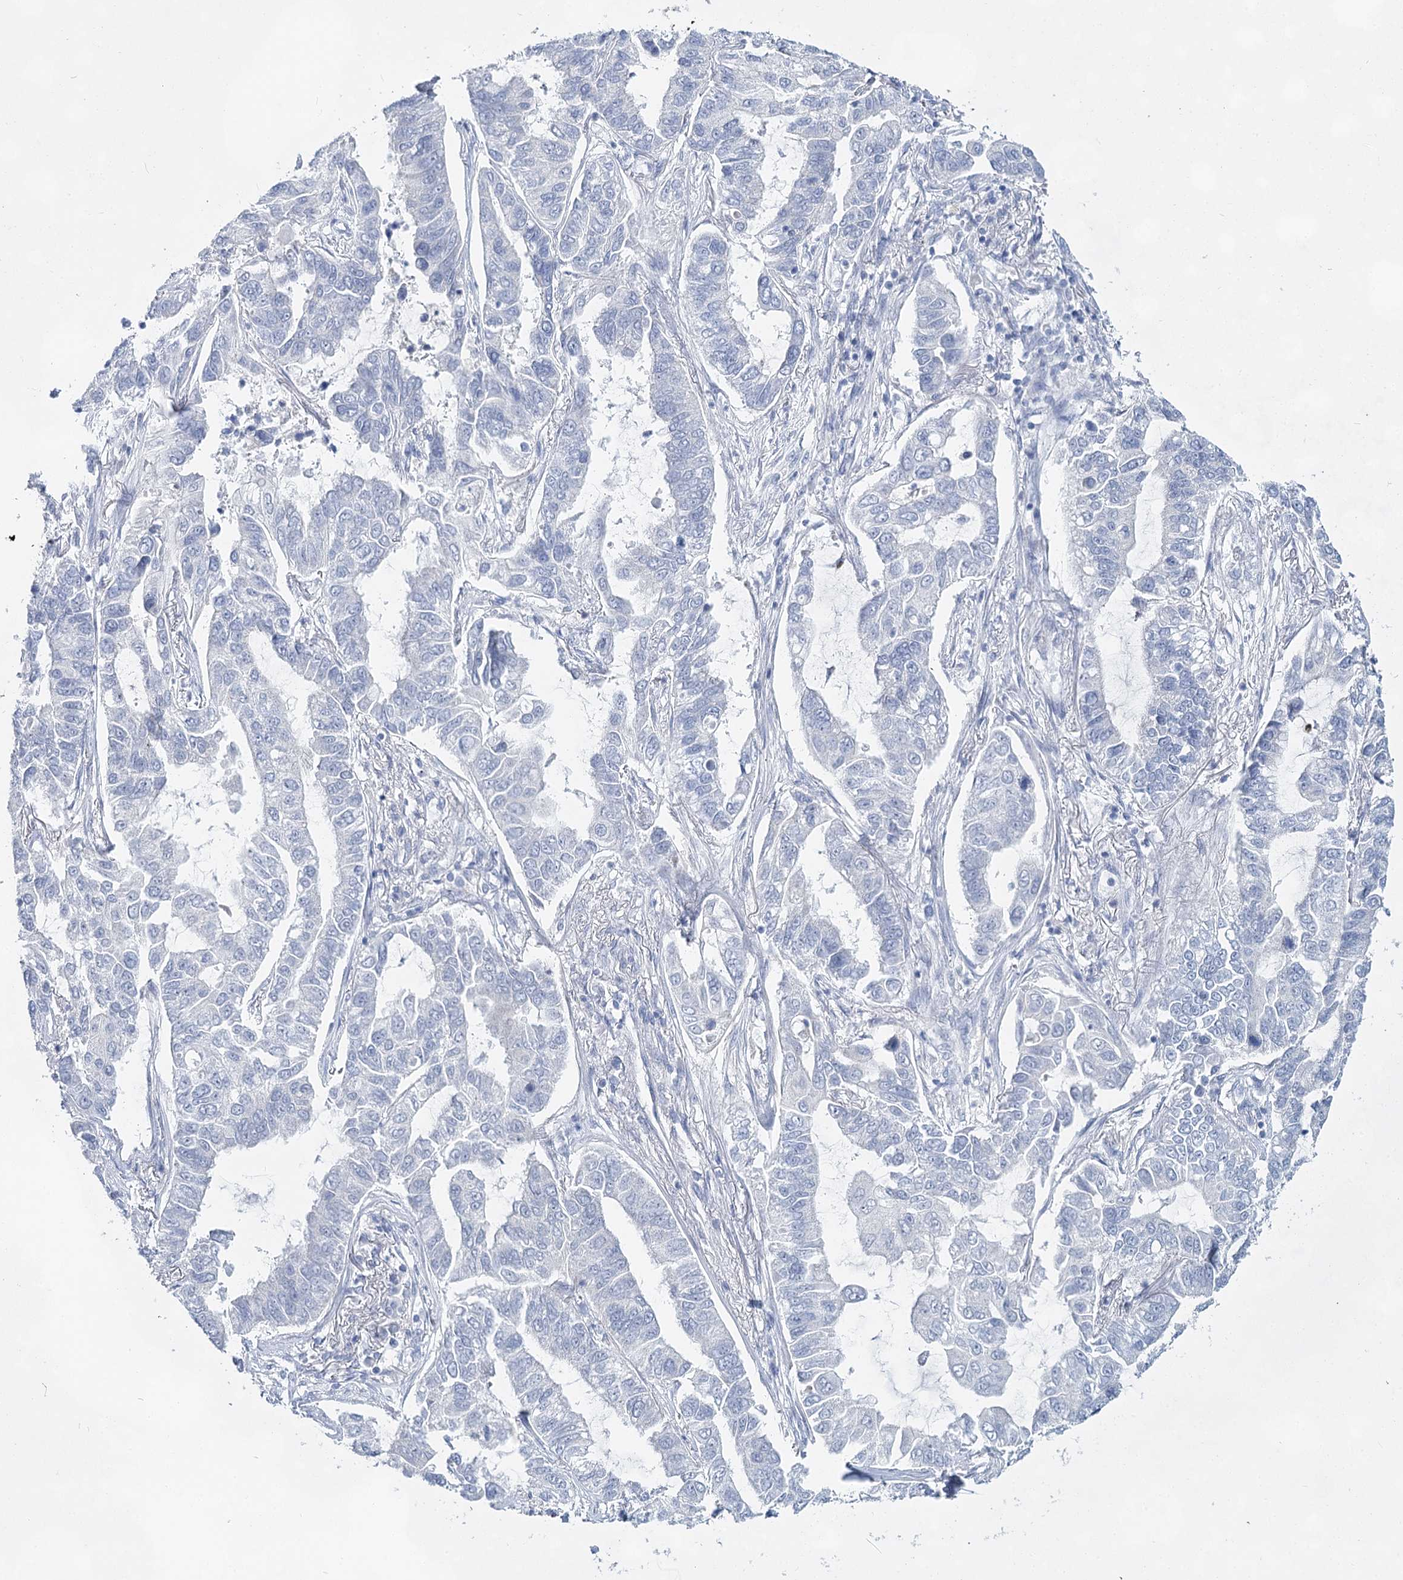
{"staining": {"intensity": "negative", "quantity": "none", "location": "none"}, "tissue": "lung cancer", "cell_type": "Tumor cells", "image_type": "cancer", "snomed": [{"axis": "morphology", "description": "Adenocarcinoma, NOS"}, {"axis": "topography", "description": "Lung"}], "caption": "Immunohistochemical staining of human lung cancer reveals no significant positivity in tumor cells.", "gene": "SLC17A2", "patient": {"sex": "male", "age": 64}}